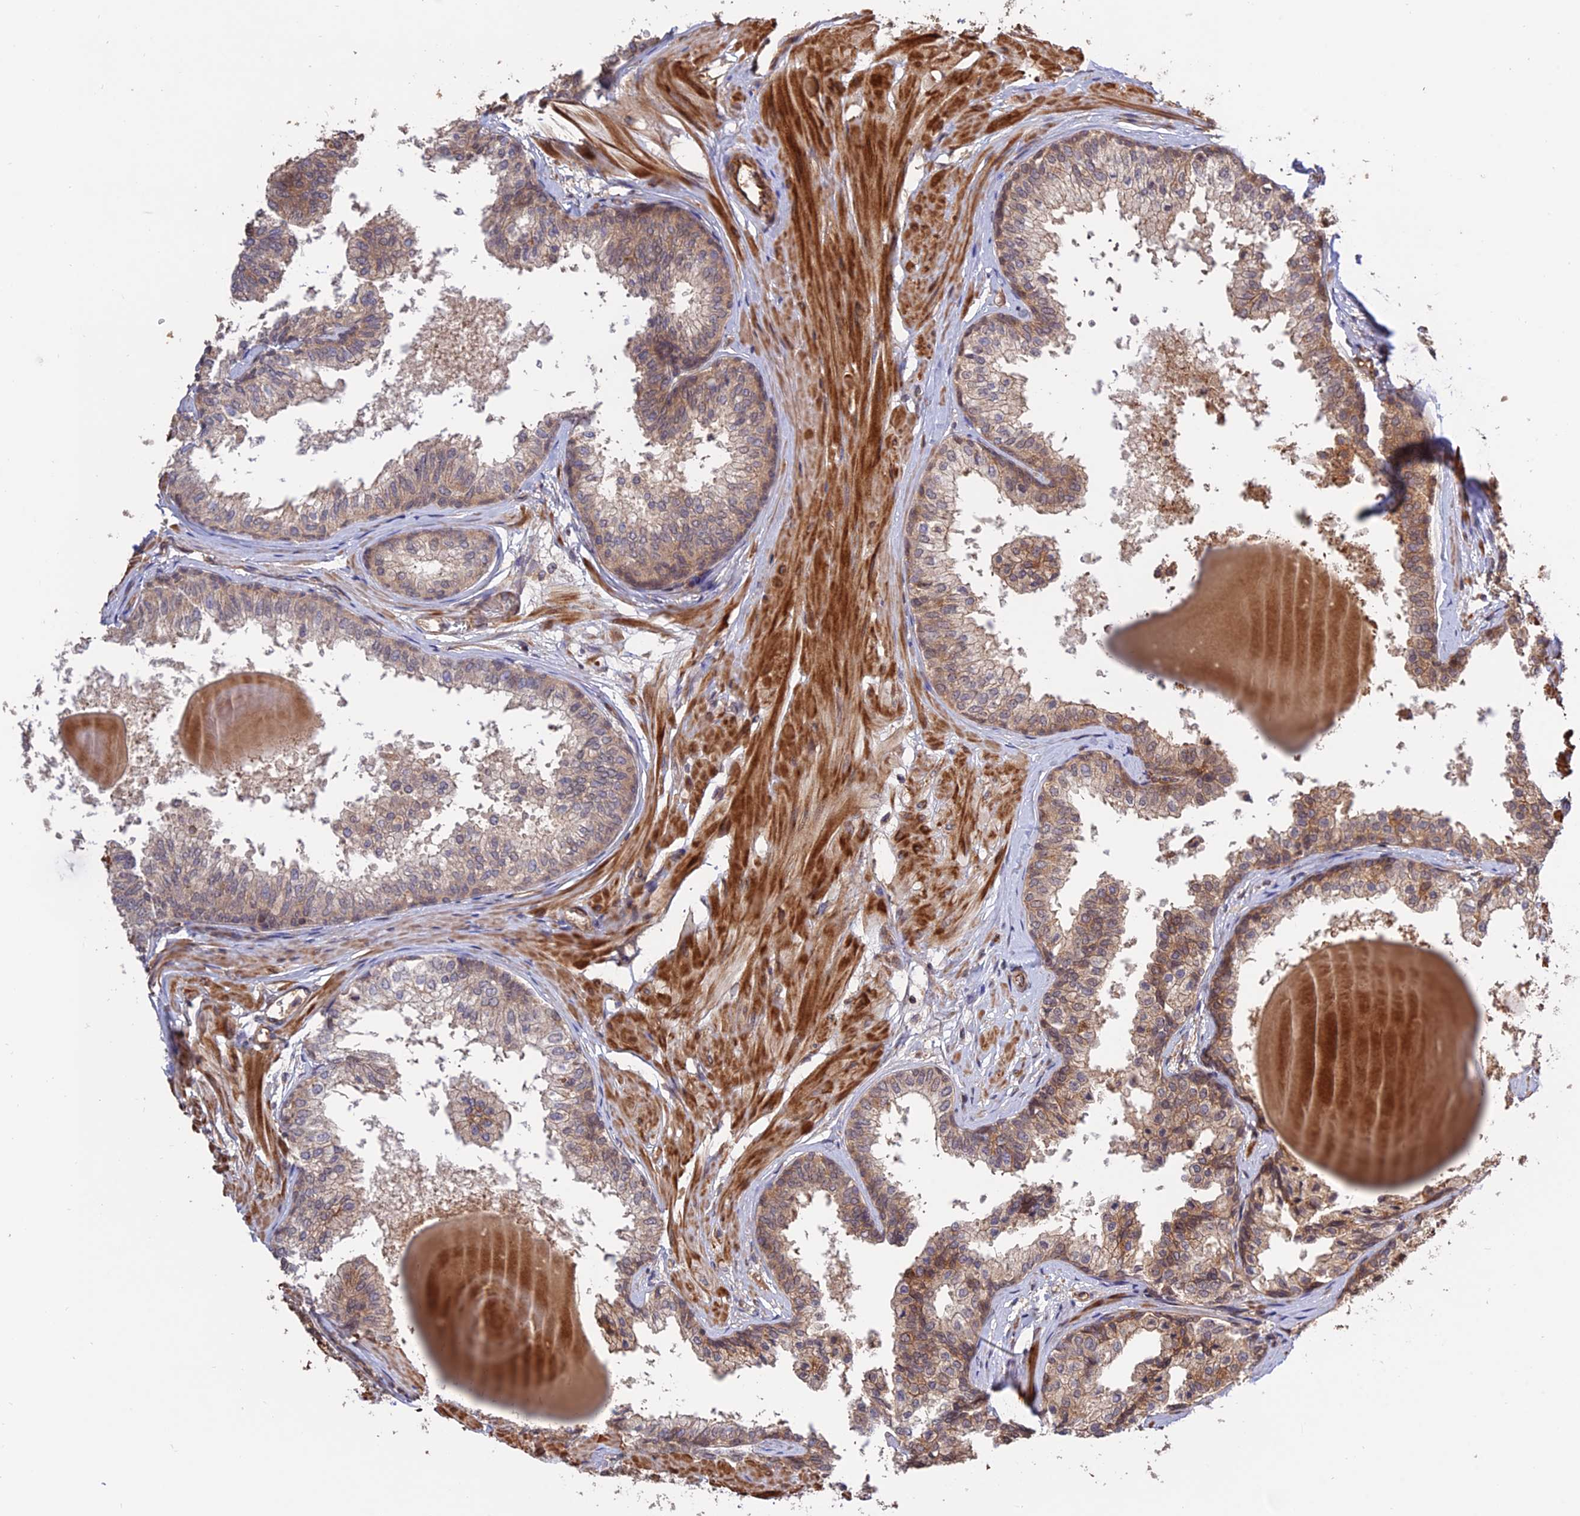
{"staining": {"intensity": "moderate", "quantity": "25%-75%", "location": "cytoplasmic/membranous"}, "tissue": "prostate", "cell_type": "Glandular cells", "image_type": "normal", "snomed": [{"axis": "morphology", "description": "Normal tissue, NOS"}, {"axis": "topography", "description": "Prostate"}], "caption": "Moderate cytoplasmic/membranous positivity is appreciated in approximately 25%-75% of glandular cells in benign prostate. Immunohistochemistry stains the protein in brown and the nuclei are stained blue.", "gene": "CREBL2", "patient": {"sex": "male", "age": 48}}